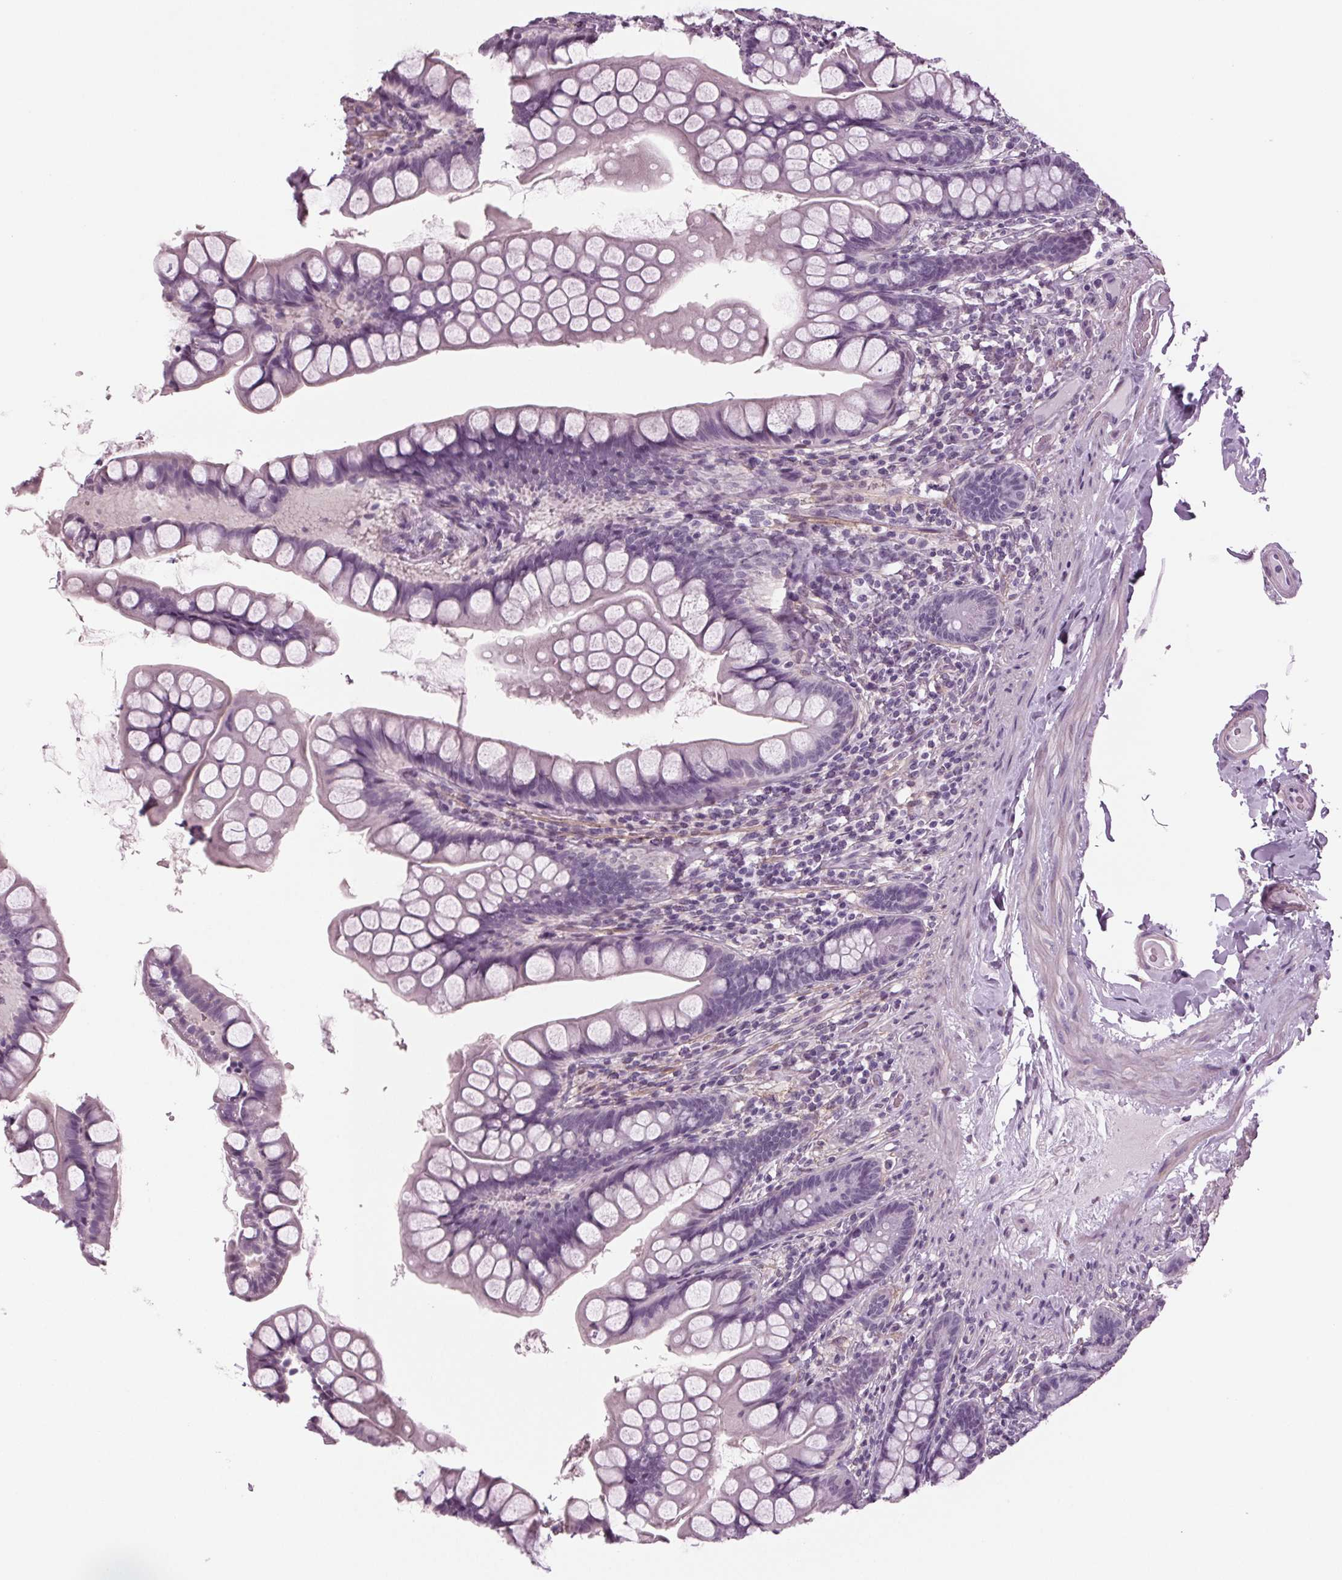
{"staining": {"intensity": "negative", "quantity": "none", "location": "none"}, "tissue": "small intestine", "cell_type": "Glandular cells", "image_type": "normal", "snomed": [{"axis": "morphology", "description": "Normal tissue, NOS"}, {"axis": "topography", "description": "Small intestine"}], "caption": "This is an IHC photomicrograph of unremarkable small intestine. There is no positivity in glandular cells.", "gene": "BHLHE22", "patient": {"sex": "male", "age": 70}}